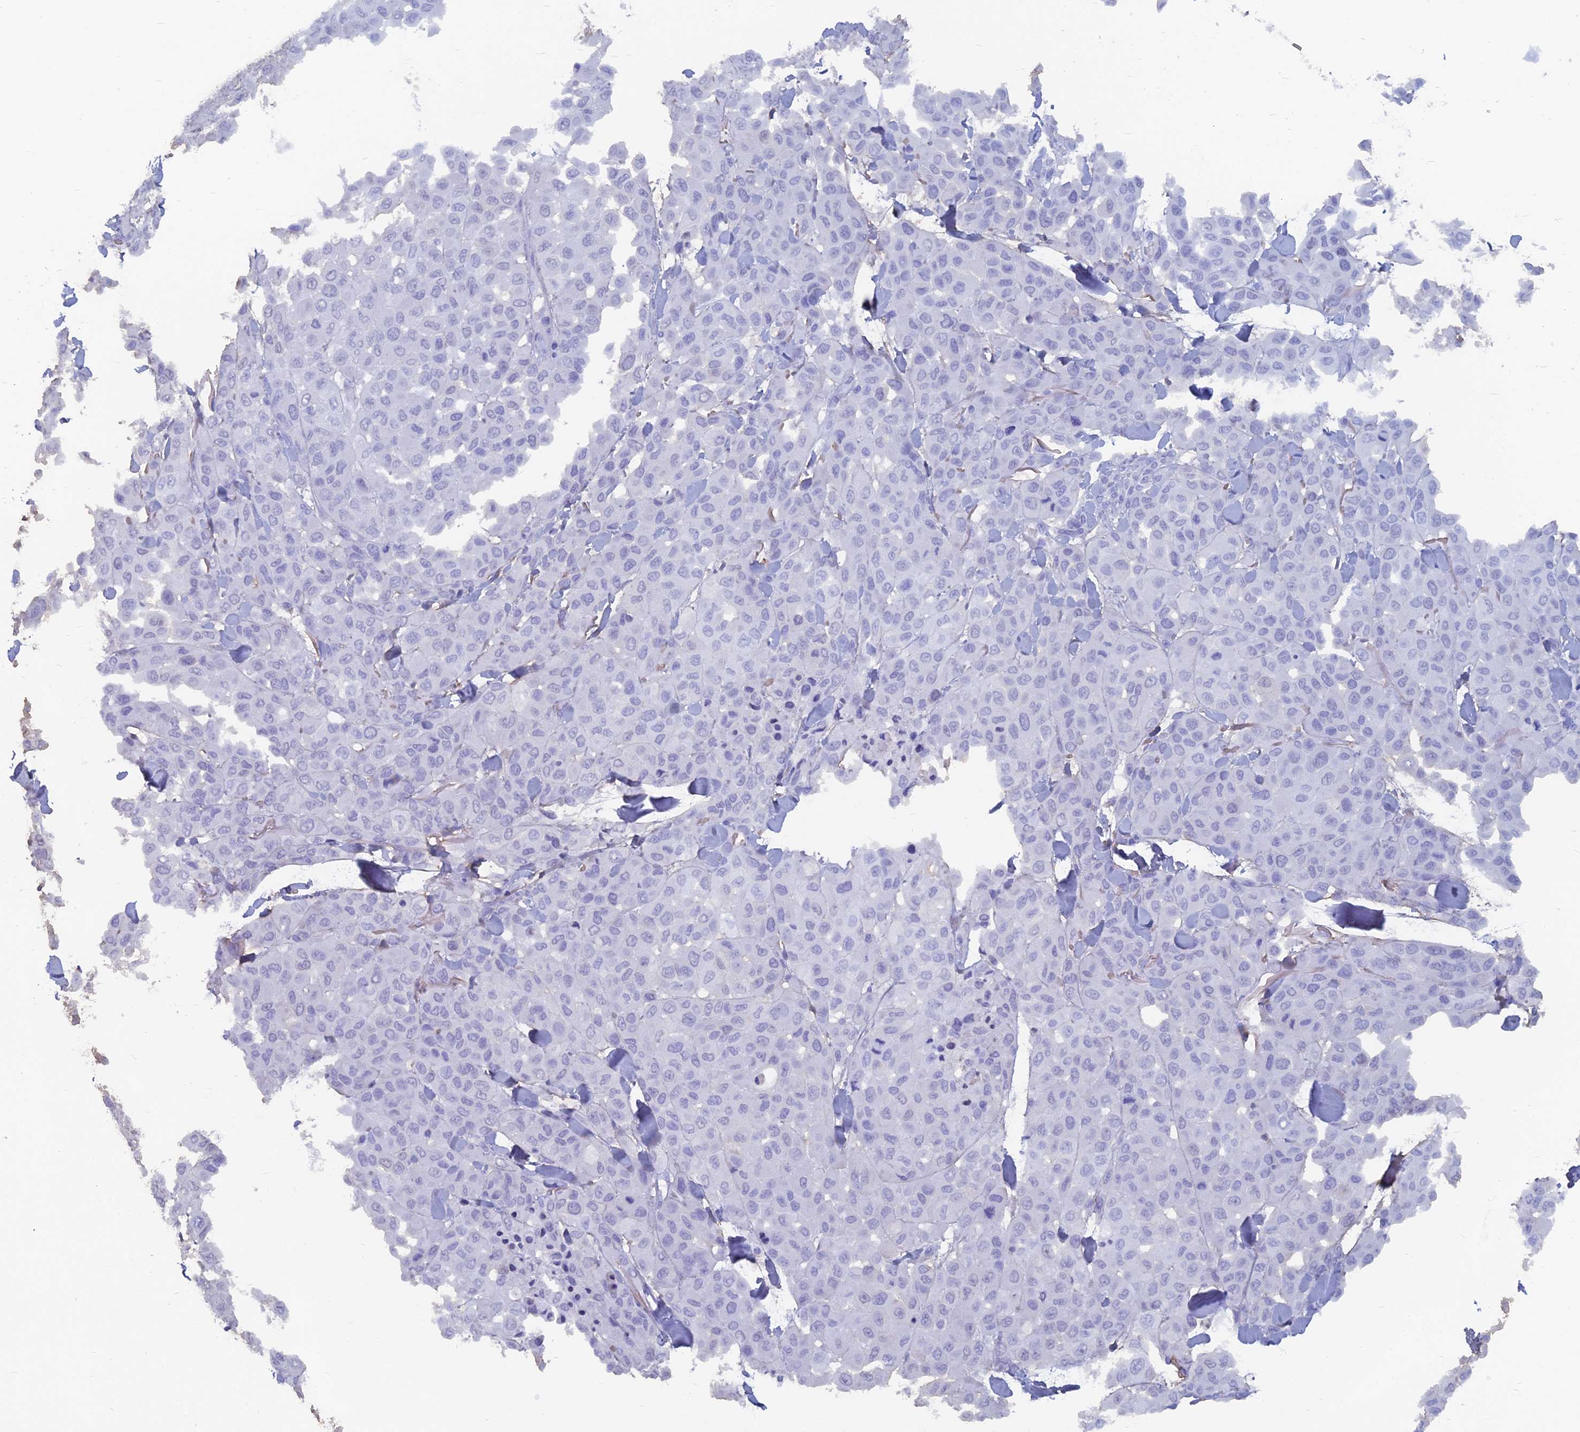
{"staining": {"intensity": "negative", "quantity": "none", "location": "none"}, "tissue": "melanoma", "cell_type": "Tumor cells", "image_type": "cancer", "snomed": [{"axis": "morphology", "description": "Malignant melanoma, Metastatic site"}, {"axis": "topography", "description": "Skin"}], "caption": "This photomicrograph is of malignant melanoma (metastatic site) stained with immunohistochemistry to label a protein in brown with the nuclei are counter-stained blue. There is no staining in tumor cells.", "gene": "CAPS", "patient": {"sex": "female", "age": 81}}